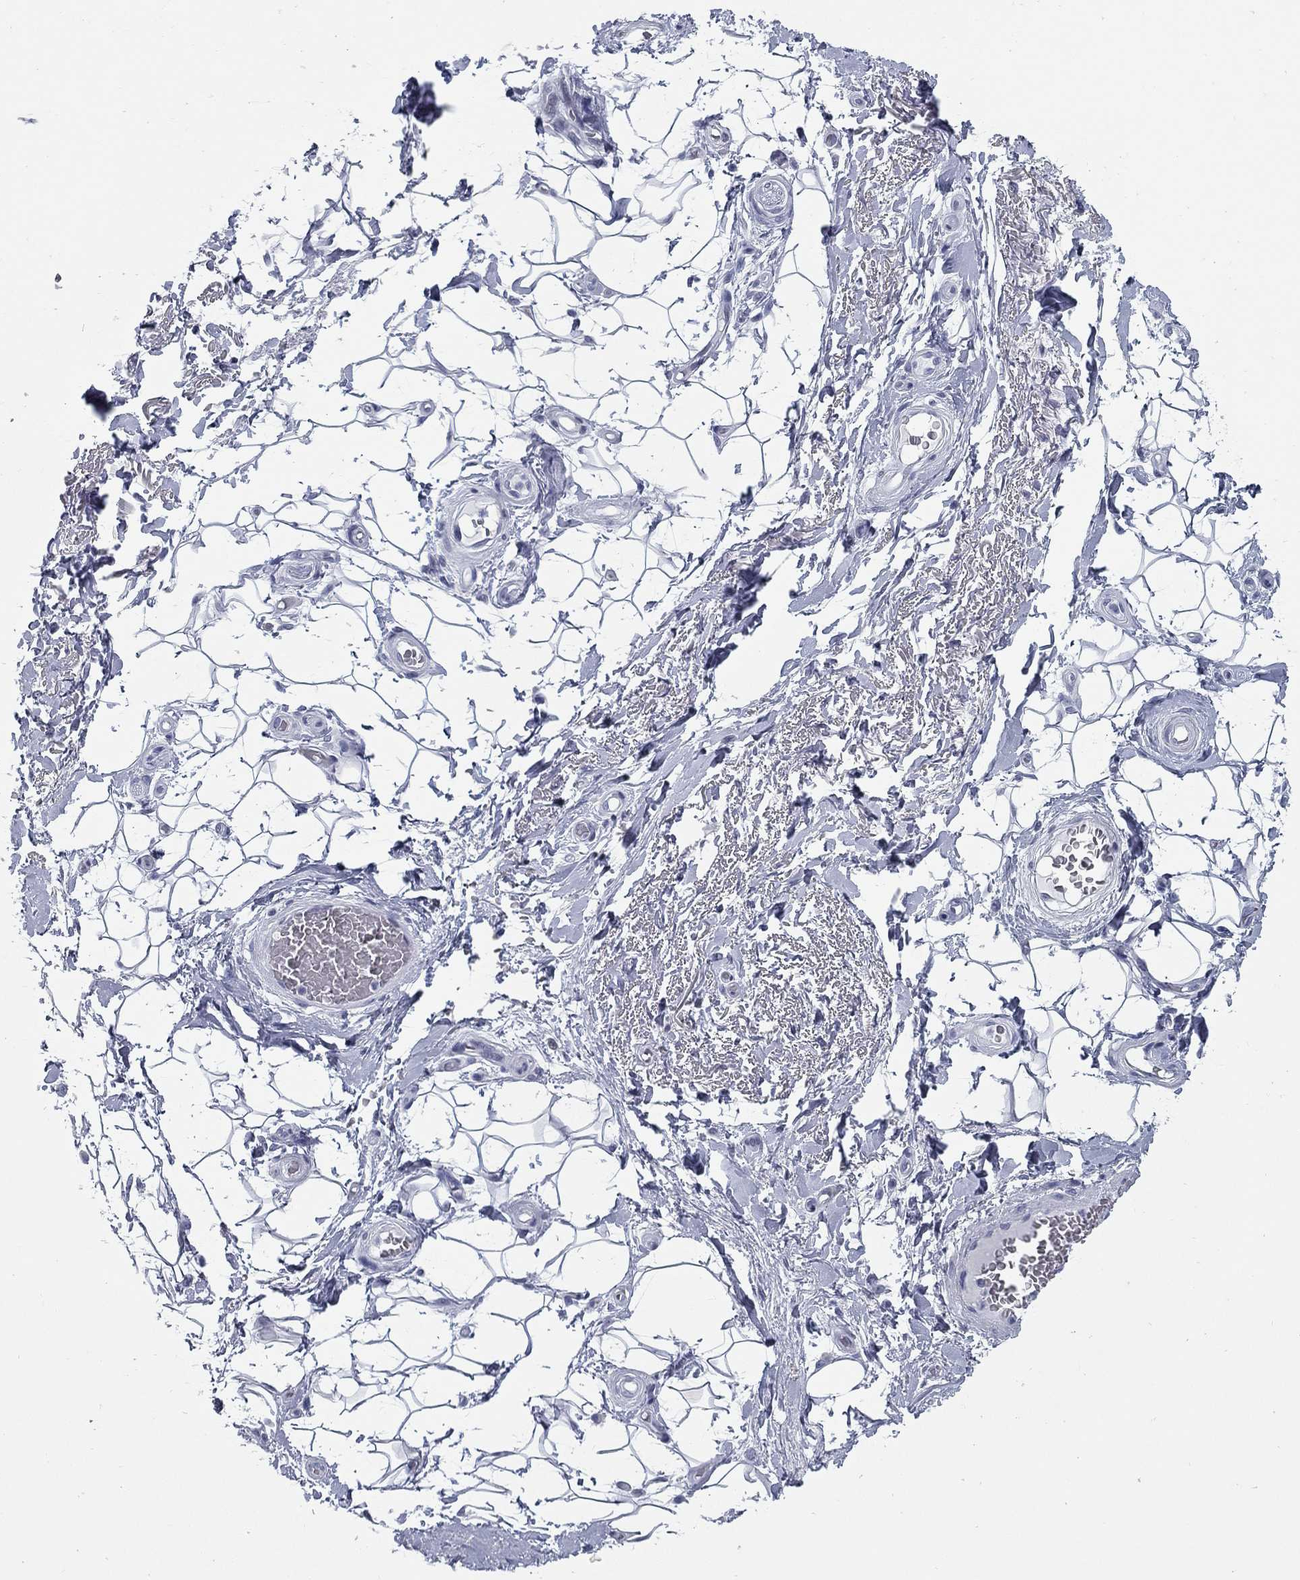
{"staining": {"intensity": "negative", "quantity": "none", "location": "none"}, "tissue": "adipose tissue", "cell_type": "Adipocytes", "image_type": "normal", "snomed": [{"axis": "morphology", "description": "Normal tissue, NOS"}, {"axis": "topography", "description": "Anal"}, {"axis": "topography", "description": "Peripheral nerve tissue"}], "caption": "This micrograph is of normal adipose tissue stained with immunohistochemistry to label a protein in brown with the nuclei are counter-stained blue. There is no positivity in adipocytes.", "gene": "ASF1B", "patient": {"sex": "male", "age": 53}}